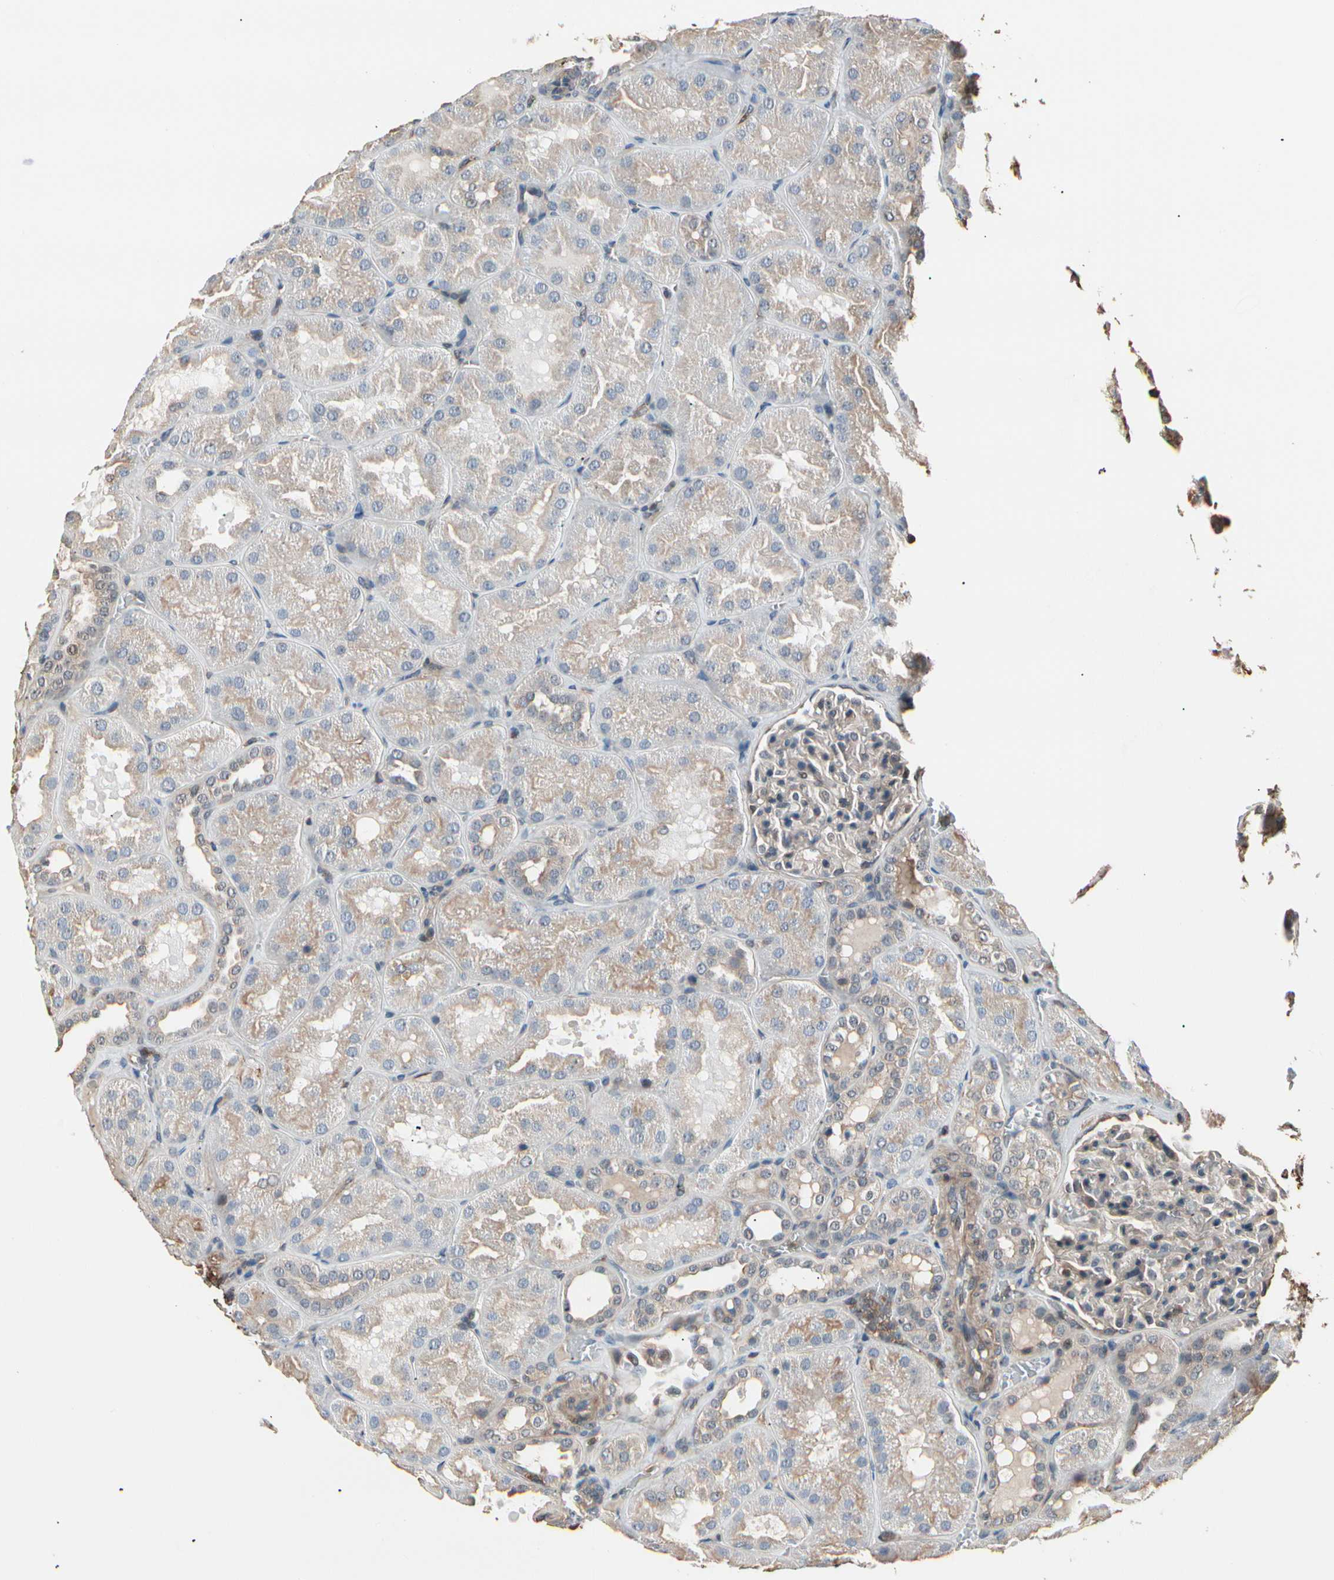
{"staining": {"intensity": "weak", "quantity": "25%-75%", "location": "cytoplasmic/membranous"}, "tissue": "kidney", "cell_type": "Cells in glomeruli", "image_type": "normal", "snomed": [{"axis": "morphology", "description": "Normal tissue, NOS"}, {"axis": "topography", "description": "Kidney"}], "caption": "IHC image of normal human kidney stained for a protein (brown), which reveals low levels of weak cytoplasmic/membranous positivity in approximately 25%-75% of cells in glomeruli.", "gene": "MAPK13", "patient": {"sex": "male", "age": 28}}